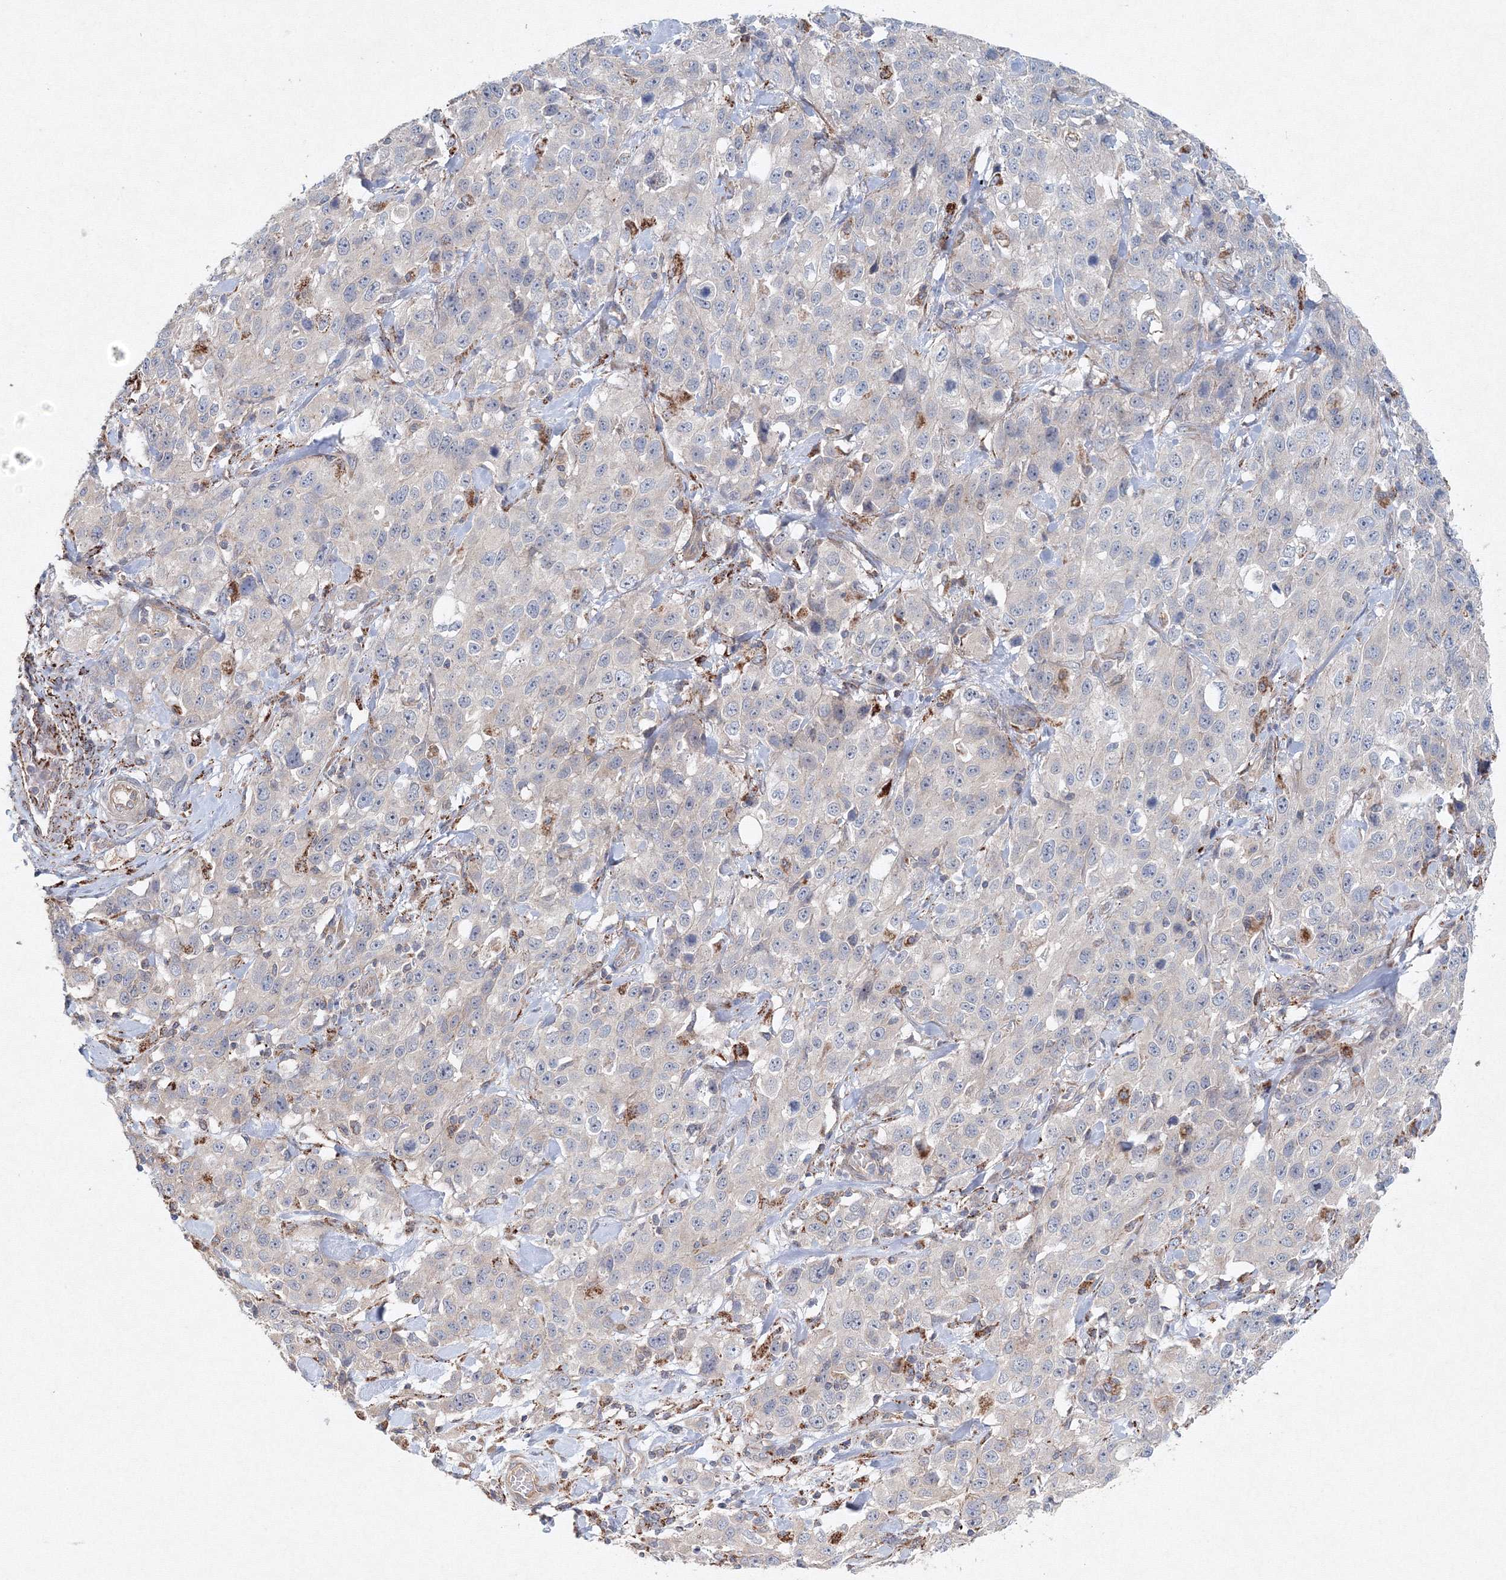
{"staining": {"intensity": "negative", "quantity": "none", "location": "none"}, "tissue": "stomach cancer", "cell_type": "Tumor cells", "image_type": "cancer", "snomed": [{"axis": "morphology", "description": "Normal tissue, NOS"}, {"axis": "morphology", "description": "Adenocarcinoma, NOS"}, {"axis": "topography", "description": "Lymph node"}, {"axis": "topography", "description": "Stomach"}], "caption": "Immunohistochemical staining of stomach cancer exhibits no significant staining in tumor cells.", "gene": "WDR49", "patient": {"sex": "male", "age": 48}}